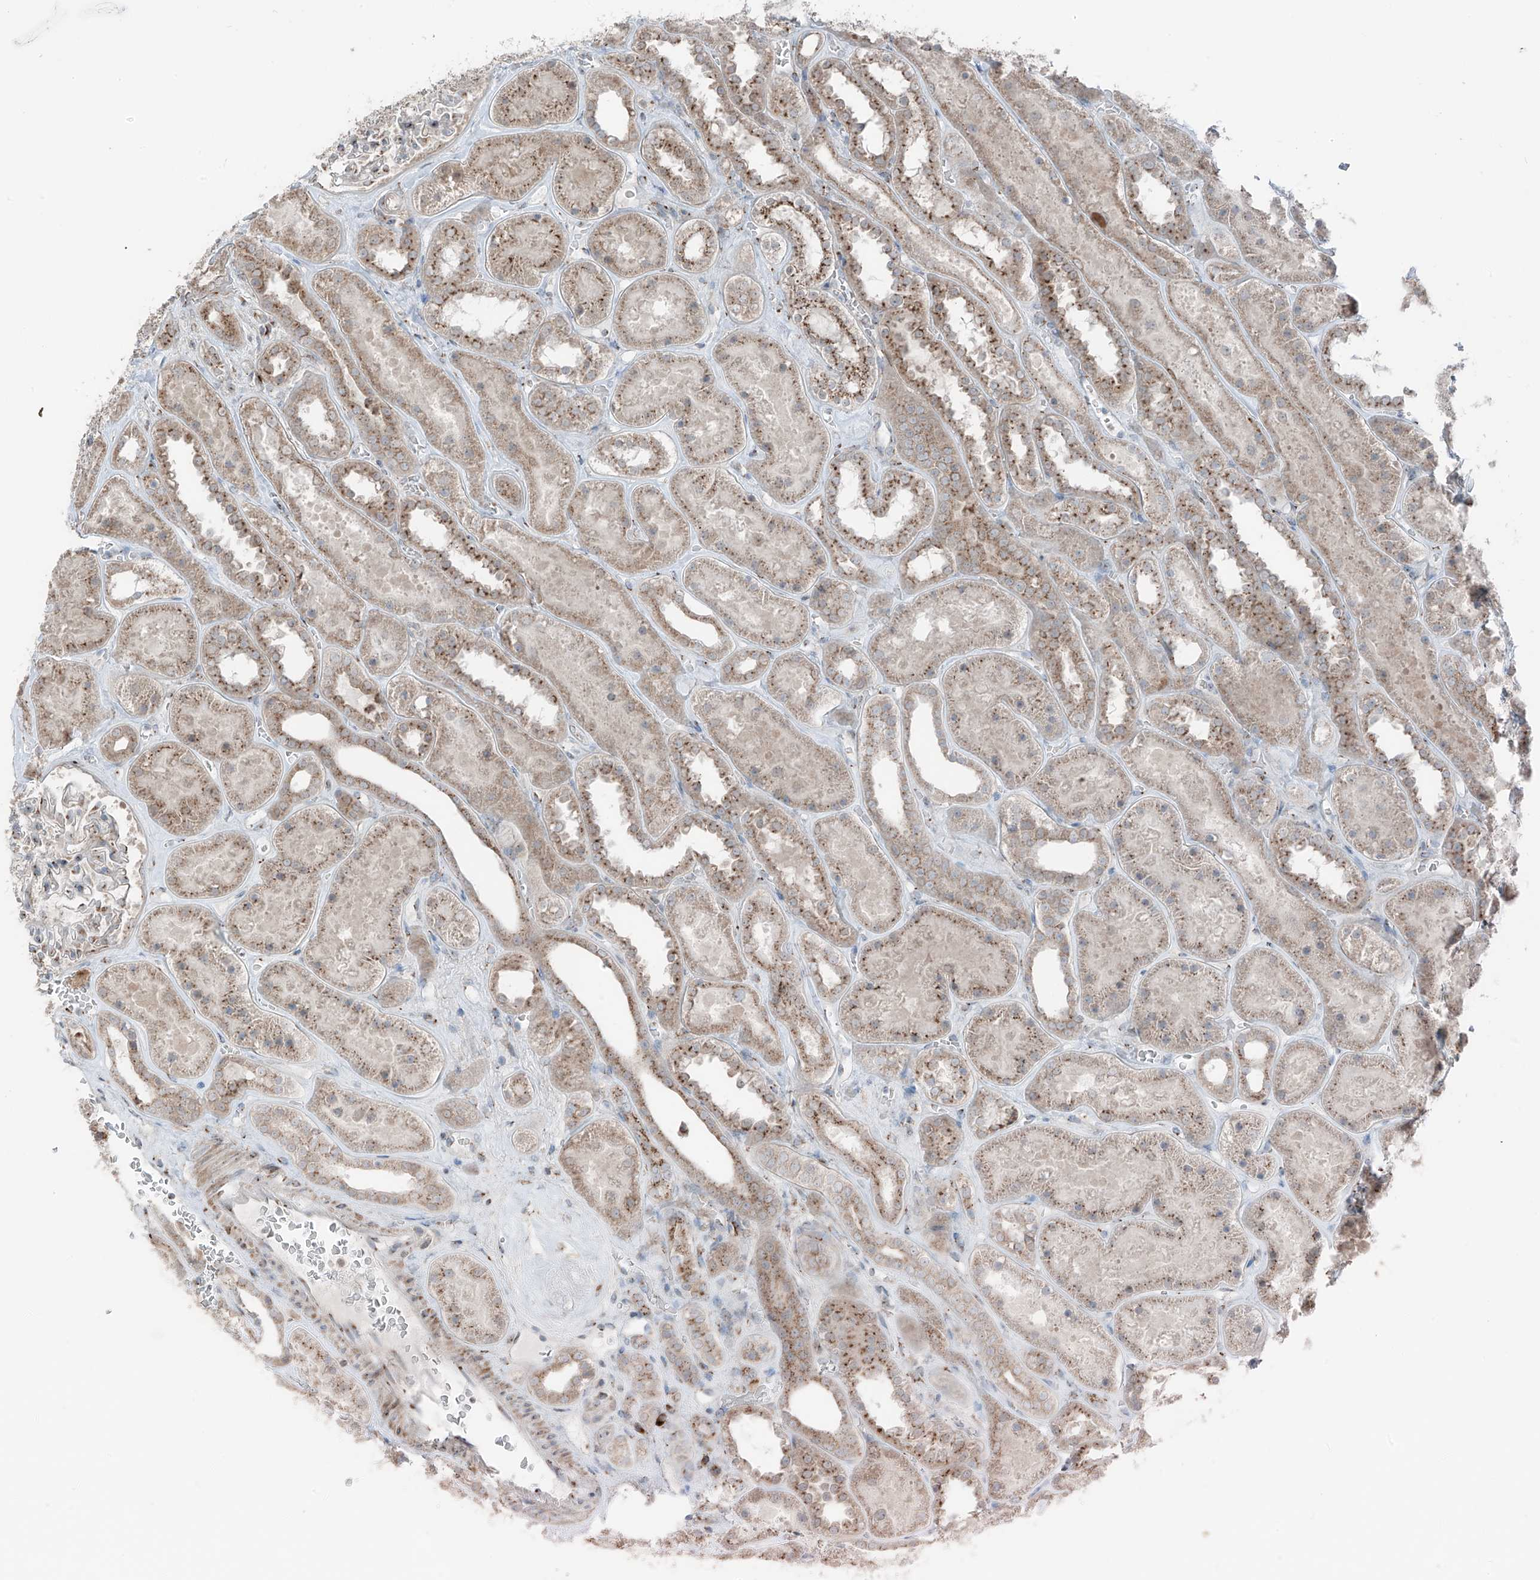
{"staining": {"intensity": "moderate", "quantity": ">75%", "location": "cytoplasmic/membranous"}, "tissue": "kidney", "cell_type": "Cells in glomeruli", "image_type": "normal", "snomed": [{"axis": "morphology", "description": "Normal tissue, NOS"}, {"axis": "topography", "description": "Kidney"}], "caption": "IHC image of benign kidney stained for a protein (brown), which reveals medium levels of moderate cytoplasmic/membranous staining in about >75% of cells in glomeruli.", "gene": "ERLEC1", "patient": {"sex": "female", "age": 41}}